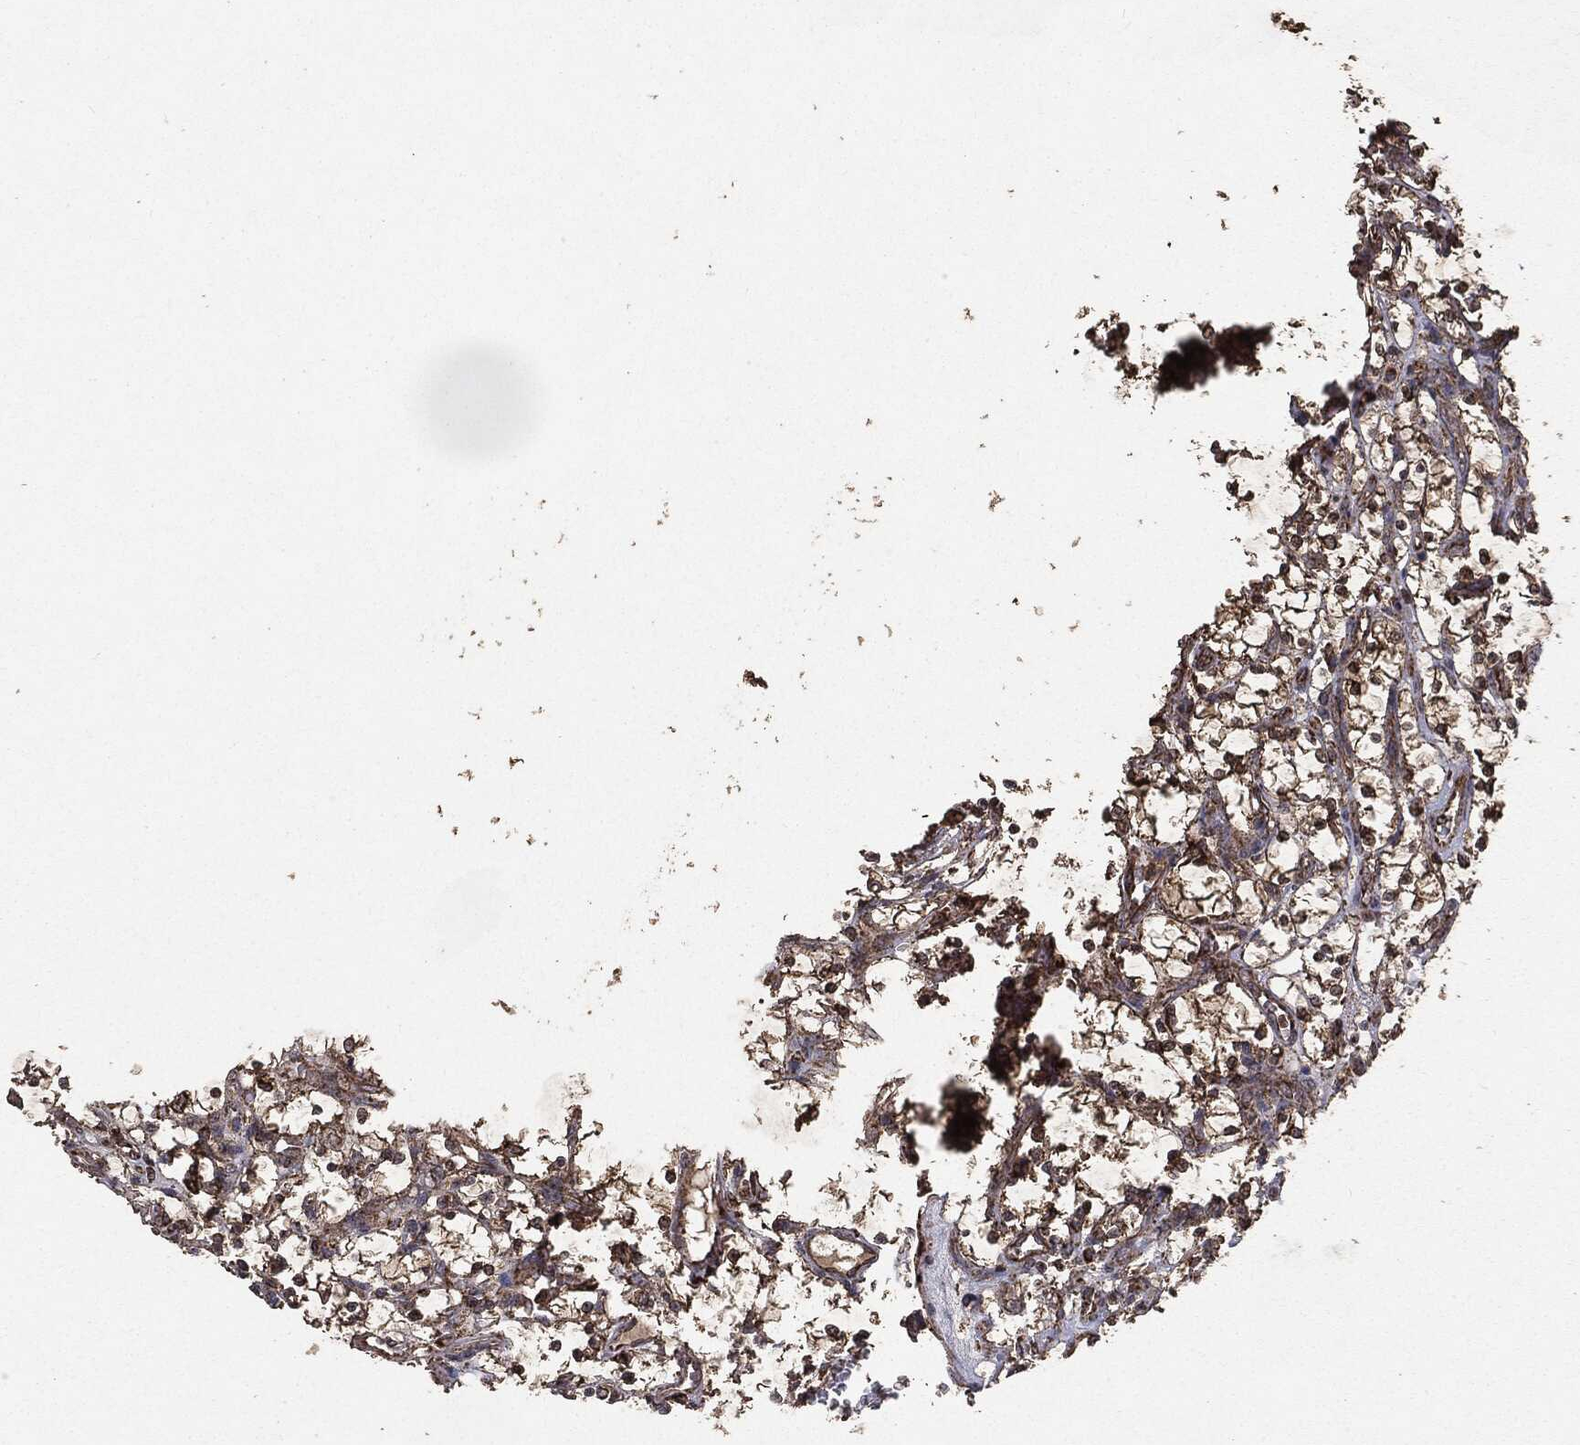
{"staining": {"intensity": "moderate", "quantity": ">75%", "location": "cytoplasmic/membranous"}, "tissue": "renal cancer", "cell_type": "Tumor cells", "image_type": "cancer", "snomed": [{"axis": "morphology", "description": "Adenocarcinoma, NOS"}, {"axis": "topography", "description": "Kidney"}], "caption": "Moderate cytoplasmic/membranous positivity for a protein is identified in approximately >75% of tumor cells of renal cancer using IHC.", "gene": "MTOR", "patient": {"sex": "female", "age": 69}}